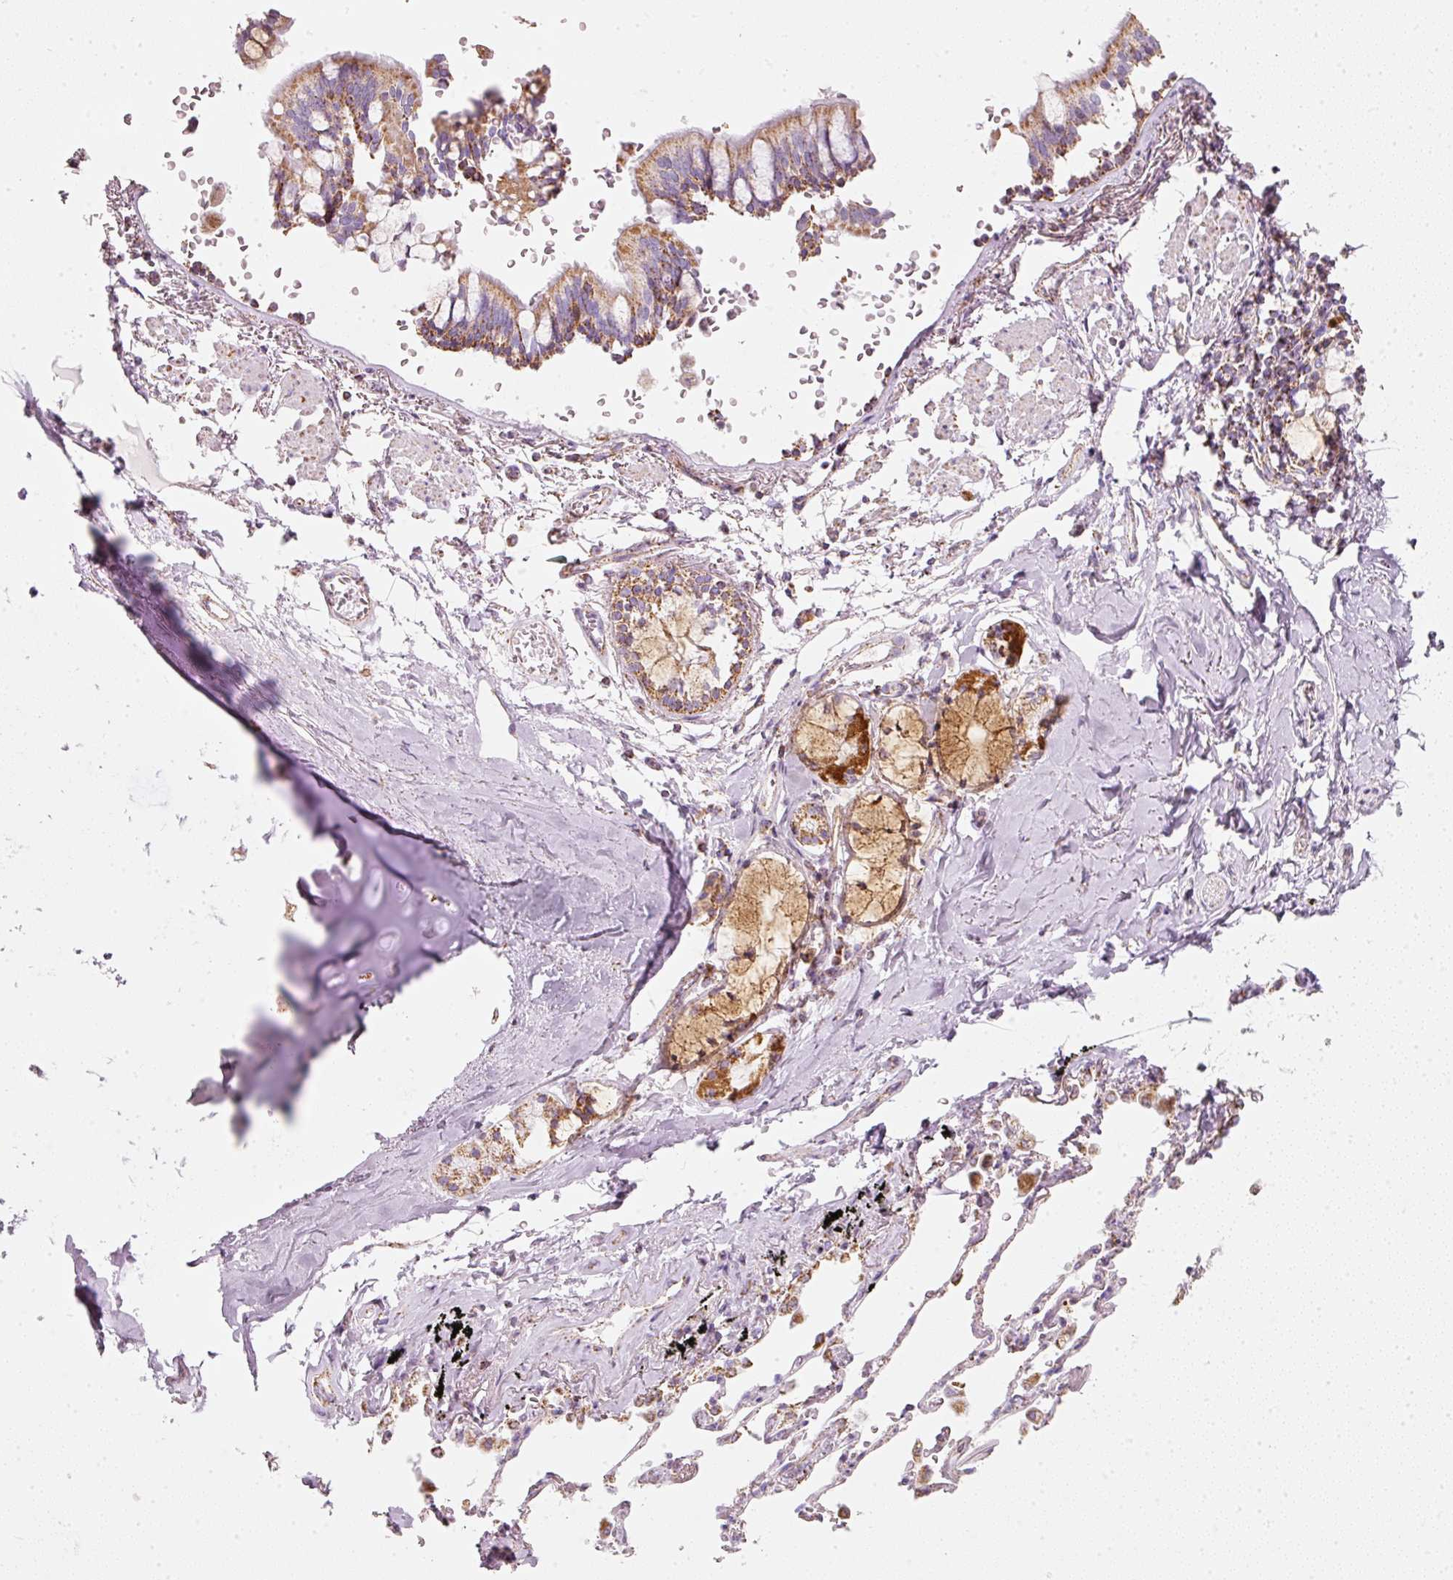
{"staining": {"intensity": "moderate", "quantity": ">75%", "location": "cytoplasmic/membranous,nuclear"}, "tissue": "bronchus", "cell_type": "Respiratory epithelial cells", "image_type": "normal", "snomed": [{"axis": "morphology", "description": "Normal tissue, NOS"}, {"axis": "topography", "description": "Bronchus"}], "caption": "This photomicrograph demonstrates IHC staining of unremarkable human bronchus, with medium moderate cytoplasmic/membranous,nuclear expression in about >75% of respiratory epithelial cells.", "gene": "DUT", "patient": {"sex": "male", "age": 70}}